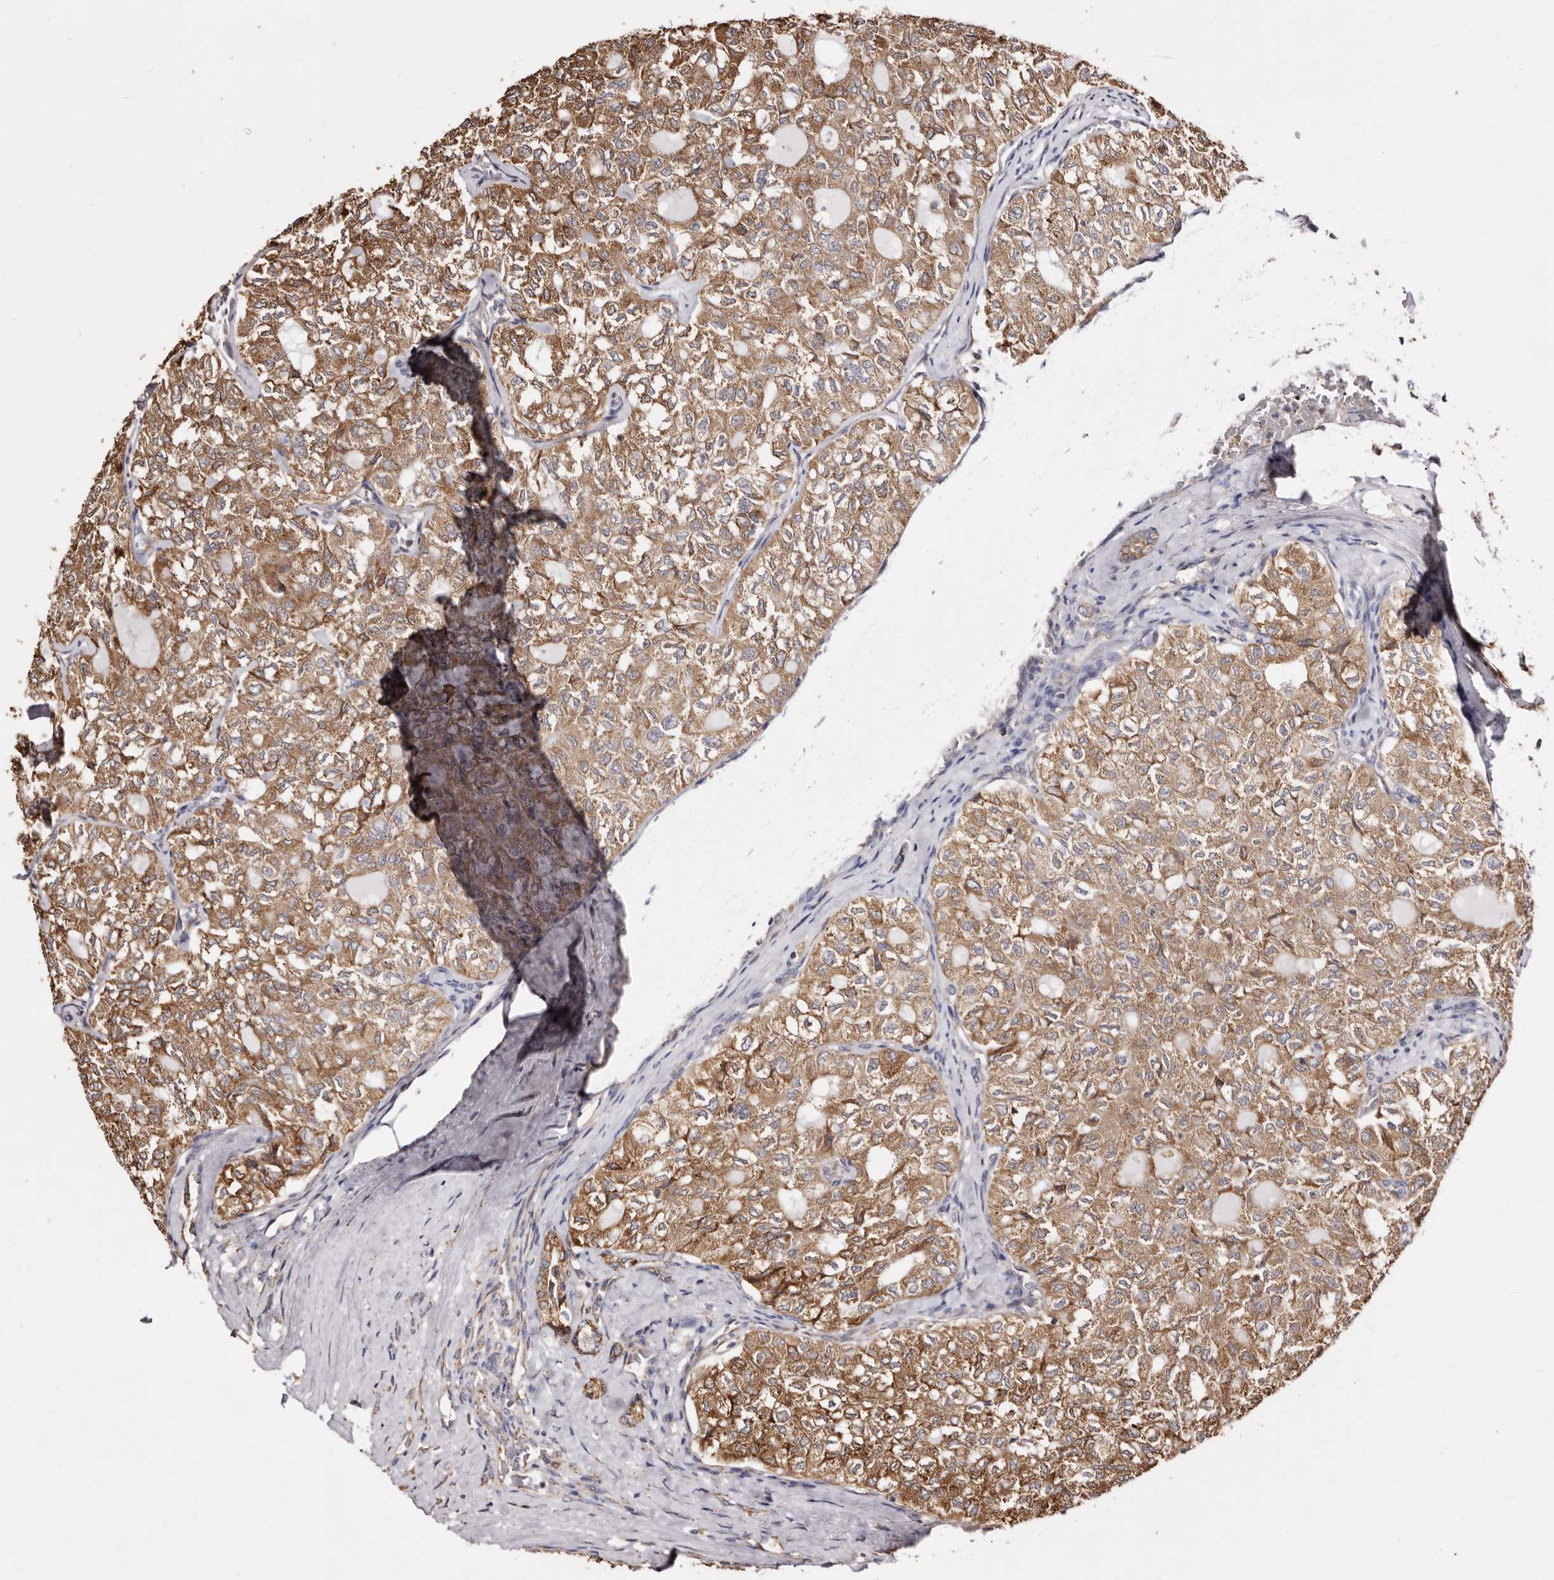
{"staining": {"intensity": "moderate", "quantity": ">75%", "location": "cytoplasmic/membranous"}, "tissue": "thyroid cancer", "cell_type": "Tumor cells", "image_type": "cancer", "snomed": [{"axis": "morphology", "description": "Follicular adenoma carcinoma, NOS"}, {"axis": "topography", "description": "Thyroid gland"}], "caption": "Thyroid cancer (follicular adenoma carcinoma) stained for a protein (brown) shows moderate cytoplasmic/membranous positive expression in approximately >75% of tumor cells.", "gene": "ACBD6", "patient": {"sex": "male", "age": 75}}